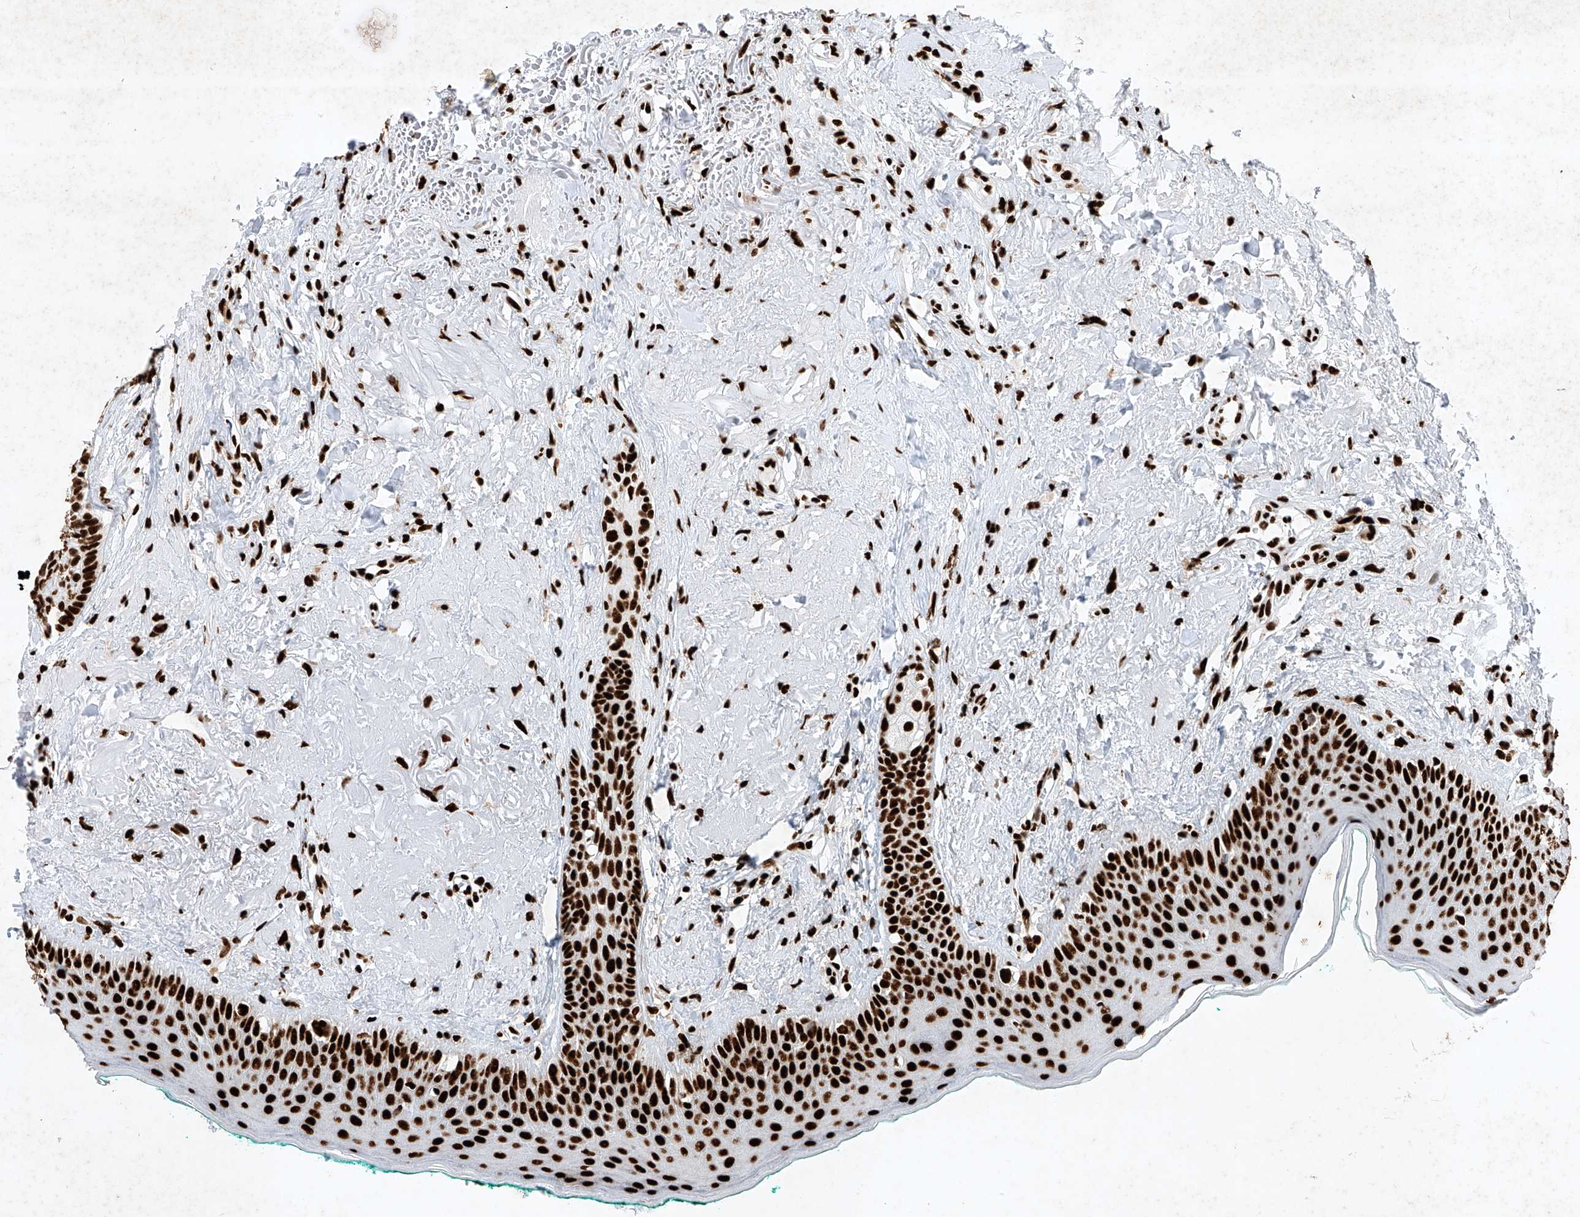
{"staining": {"intensity": "strong", "quantity": ">75%", "location": "nuclear"}, "tissue": "oral mucosa", "cell_type": "Squamous epithelial cells", "image_type": "normal", "snomed": [{"axis": "morphology", "description": "Normal tissue, NOS"}, {"axis": "topography", "description": "Oral tissue"}], "caption": "Immunohistochemistry (IHC) of benign oral mucosa reveals high levels of strong nuclear positivity in about >75% of squamous epithelial cells. (Brightfield microscopy of DAB IHC at high magnification).", "gene": "SRSF6", "patient": {"sex": "female", "age": 70}}